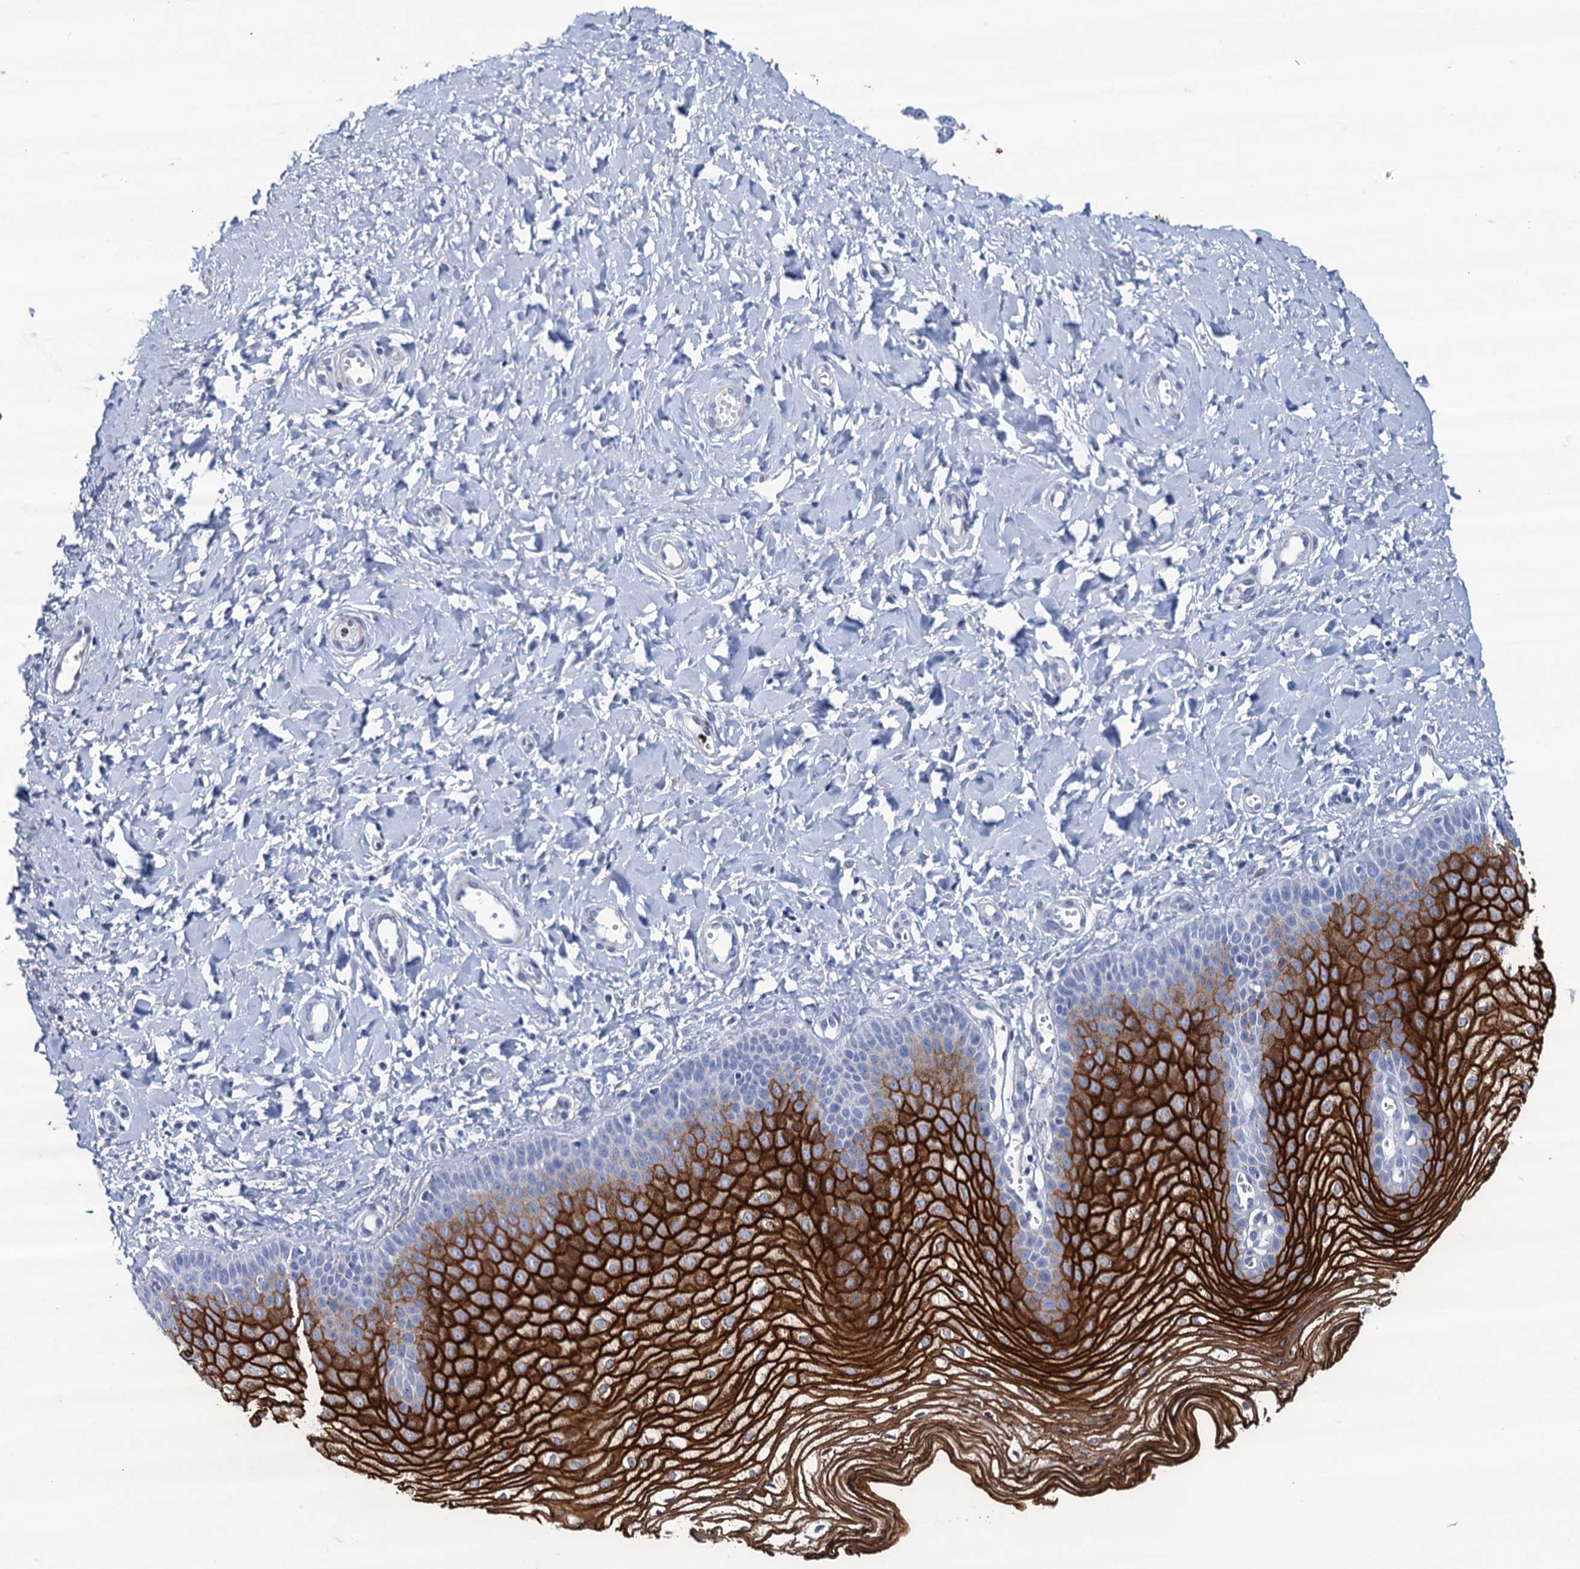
{"staining": {"intensity": "strong", "quantity": "25%-75%", "location": "cytoplasmic/membranous"}, "tissue": "vagina", "cell_type": "Squamous epithelial cells", "image_type": "normal", "snomed": [{"axis": "morphology", "description": "Normal tissue, NOS"}, {"axis": "topography", "description": "Vagina"}, {"axis": "topography", "description": "Cervix"}], "caption": "Immunohistochemical staining of normal vagina demonstrates 25%-75% levels of strong cytoplasmic/membranous protein positivity in about 25%-75% of squamous epithelial cells.", "gene": "RHCG", "patient": {"sex": "female", "age": 40}}